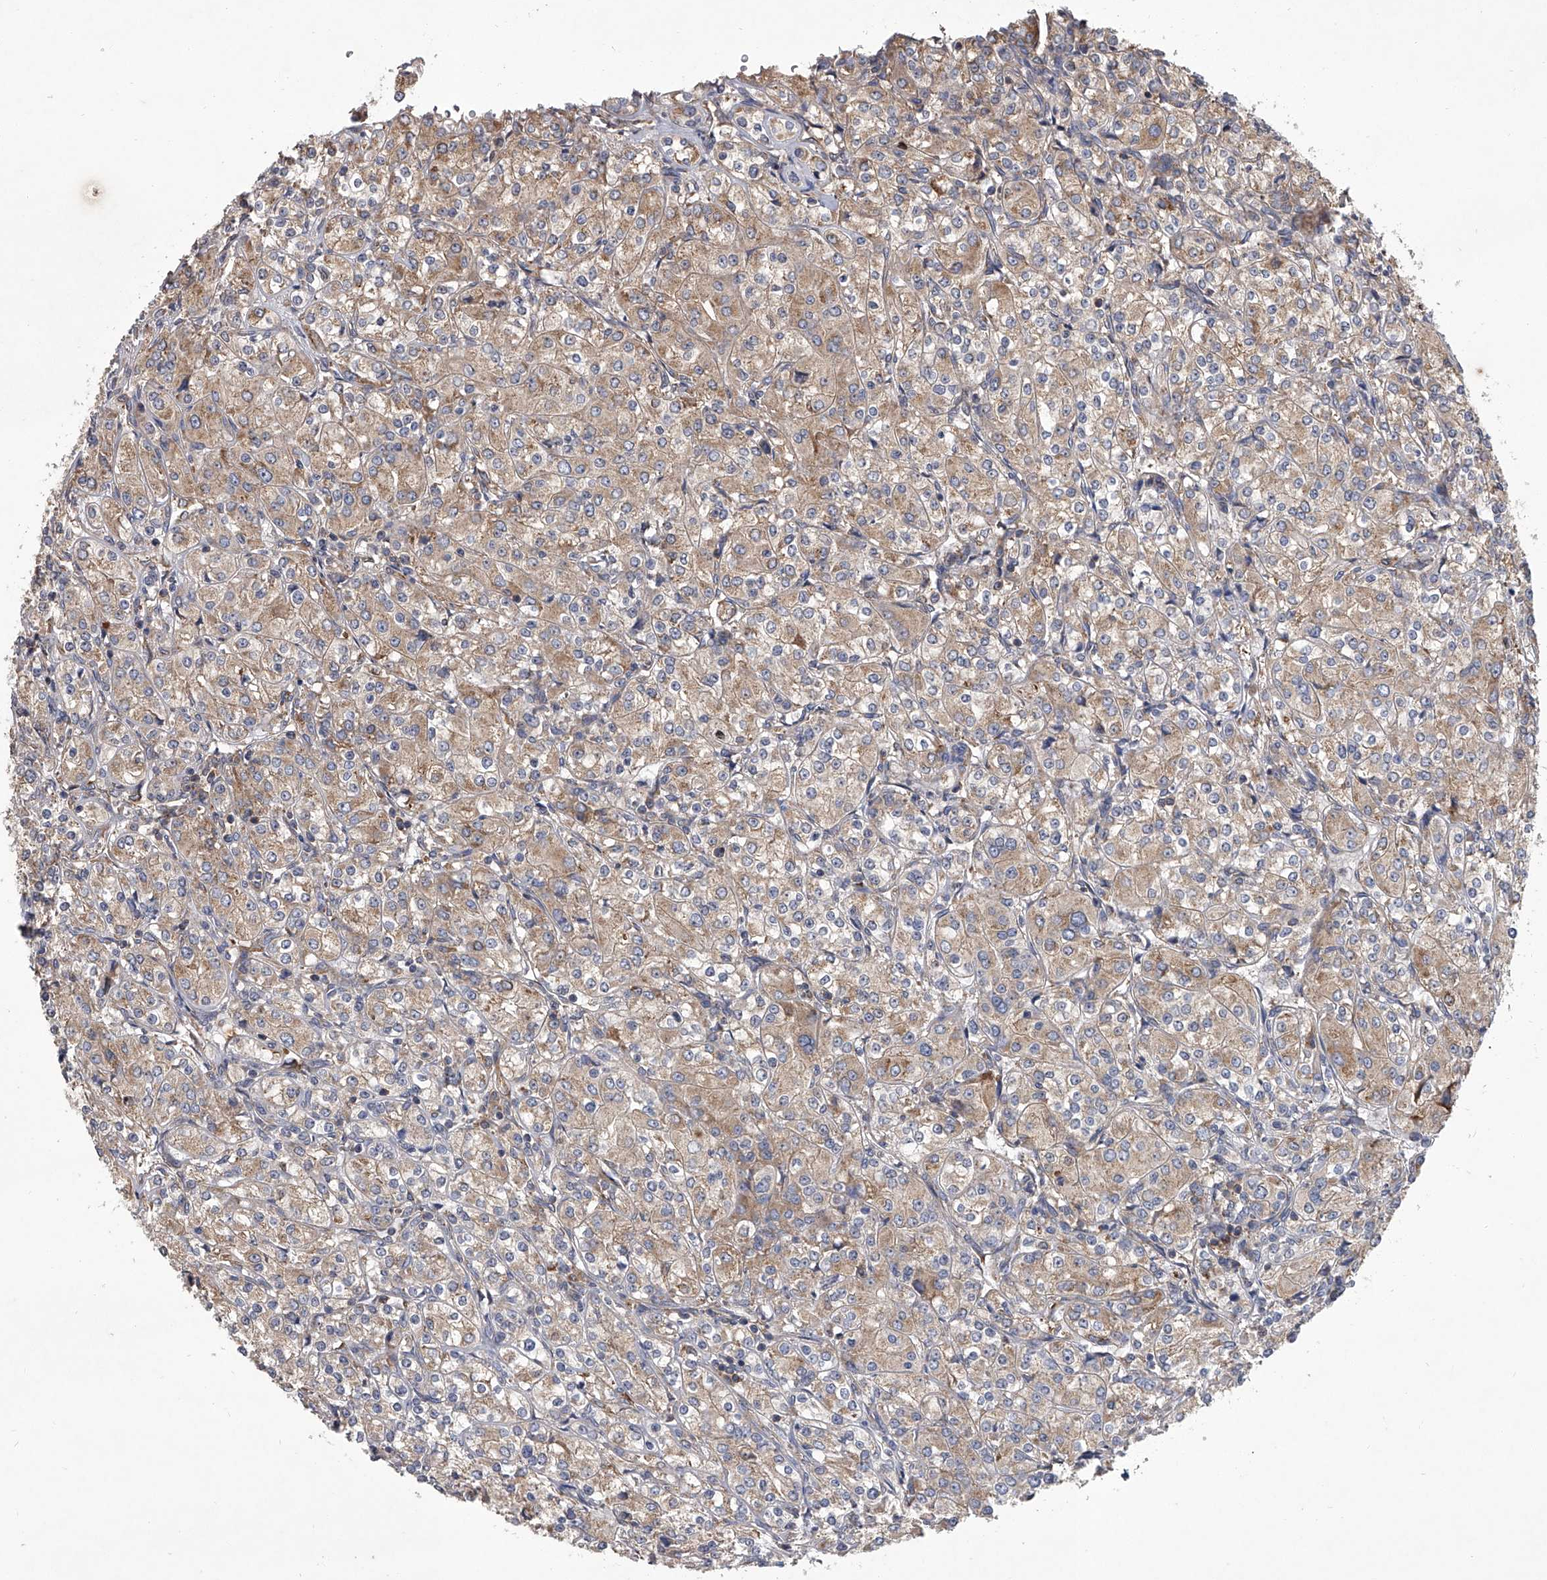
{"staining": {"intensity": "moderate", "quantity": ">75%", "location": "cytoplasmic/membranous"}, "tissue": "renal cancer", "cell_type": "Tumor cells", "image_type": "cancer", "snomed": [{"axis": "morphology", "description": "Adenocarcinoma, NOS"}, {"axis": "topography", "description": "Kidney"}], "caption": "Immunohistochemical staining of human adenocarcinoma (renal) displays moderate cytoplasmic/membranous protein expression in about >75% of tumor cells. (Stains: DAB in brown, nuclei in blue, Microscopy: brightfield microscopy at high magnification).", "gene": "EIF2S2", "patient": {"sex": "male", "age": 77}}